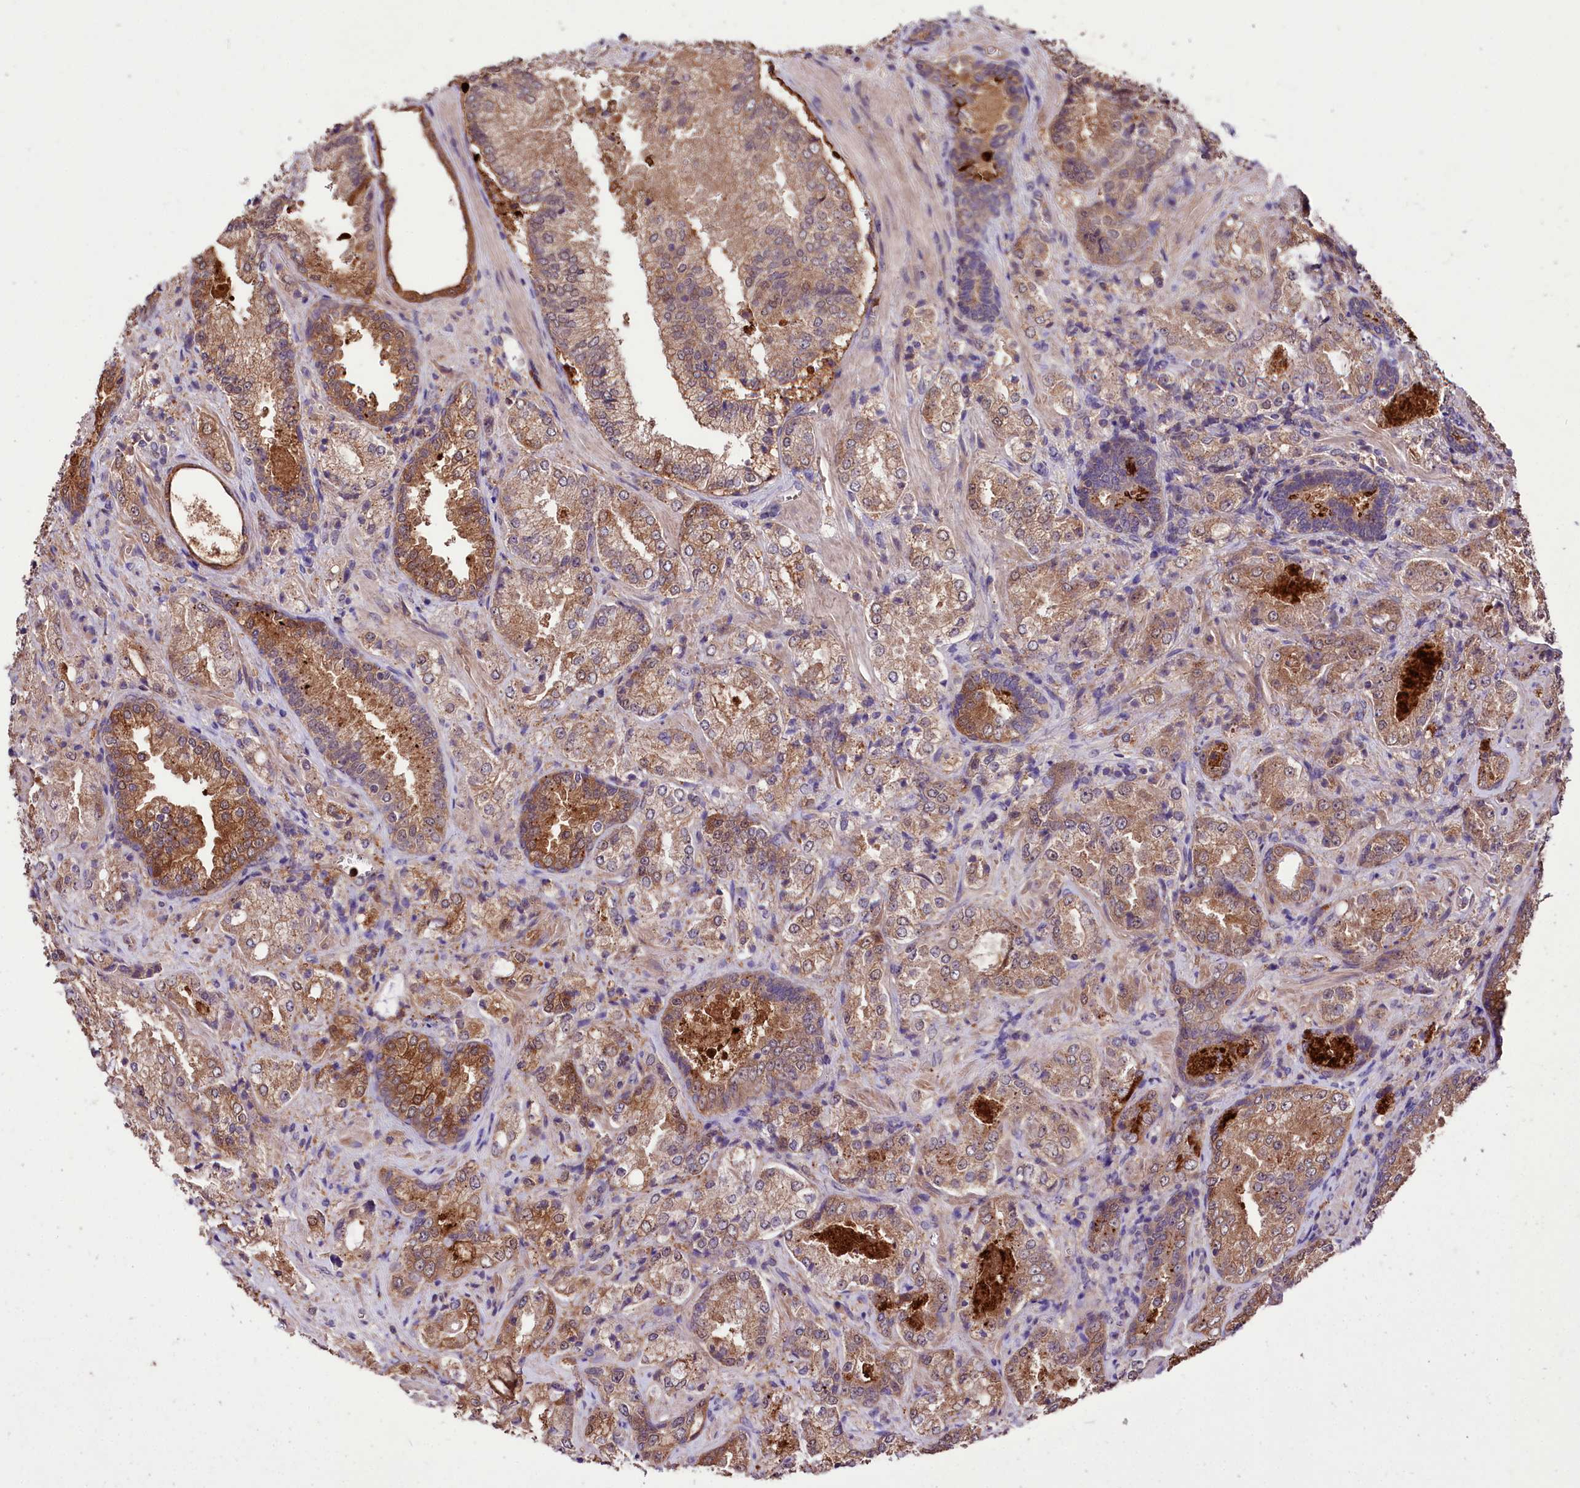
{"staining": {"intensity": "moderate", "quantity": ">75%", "location": "cytoplasmic/membranous"}, "tissue": "prostate cancer", "cell_type": "Tumor cells", "image_type": "cancer", "snomed": [{"axis": "morphology", "description": "Adenocarcinoma, Low grade"}, {"axis": "topography", "description": "Prostate"}], "caption": "Moderate cytoplasmic/membranous protein staining is present in approximately >75% of tumor cells in low-grade adenocarcinoma (prostate).", "gene": "KLRB1", "patient": {"sex": "male", "age": 74}}